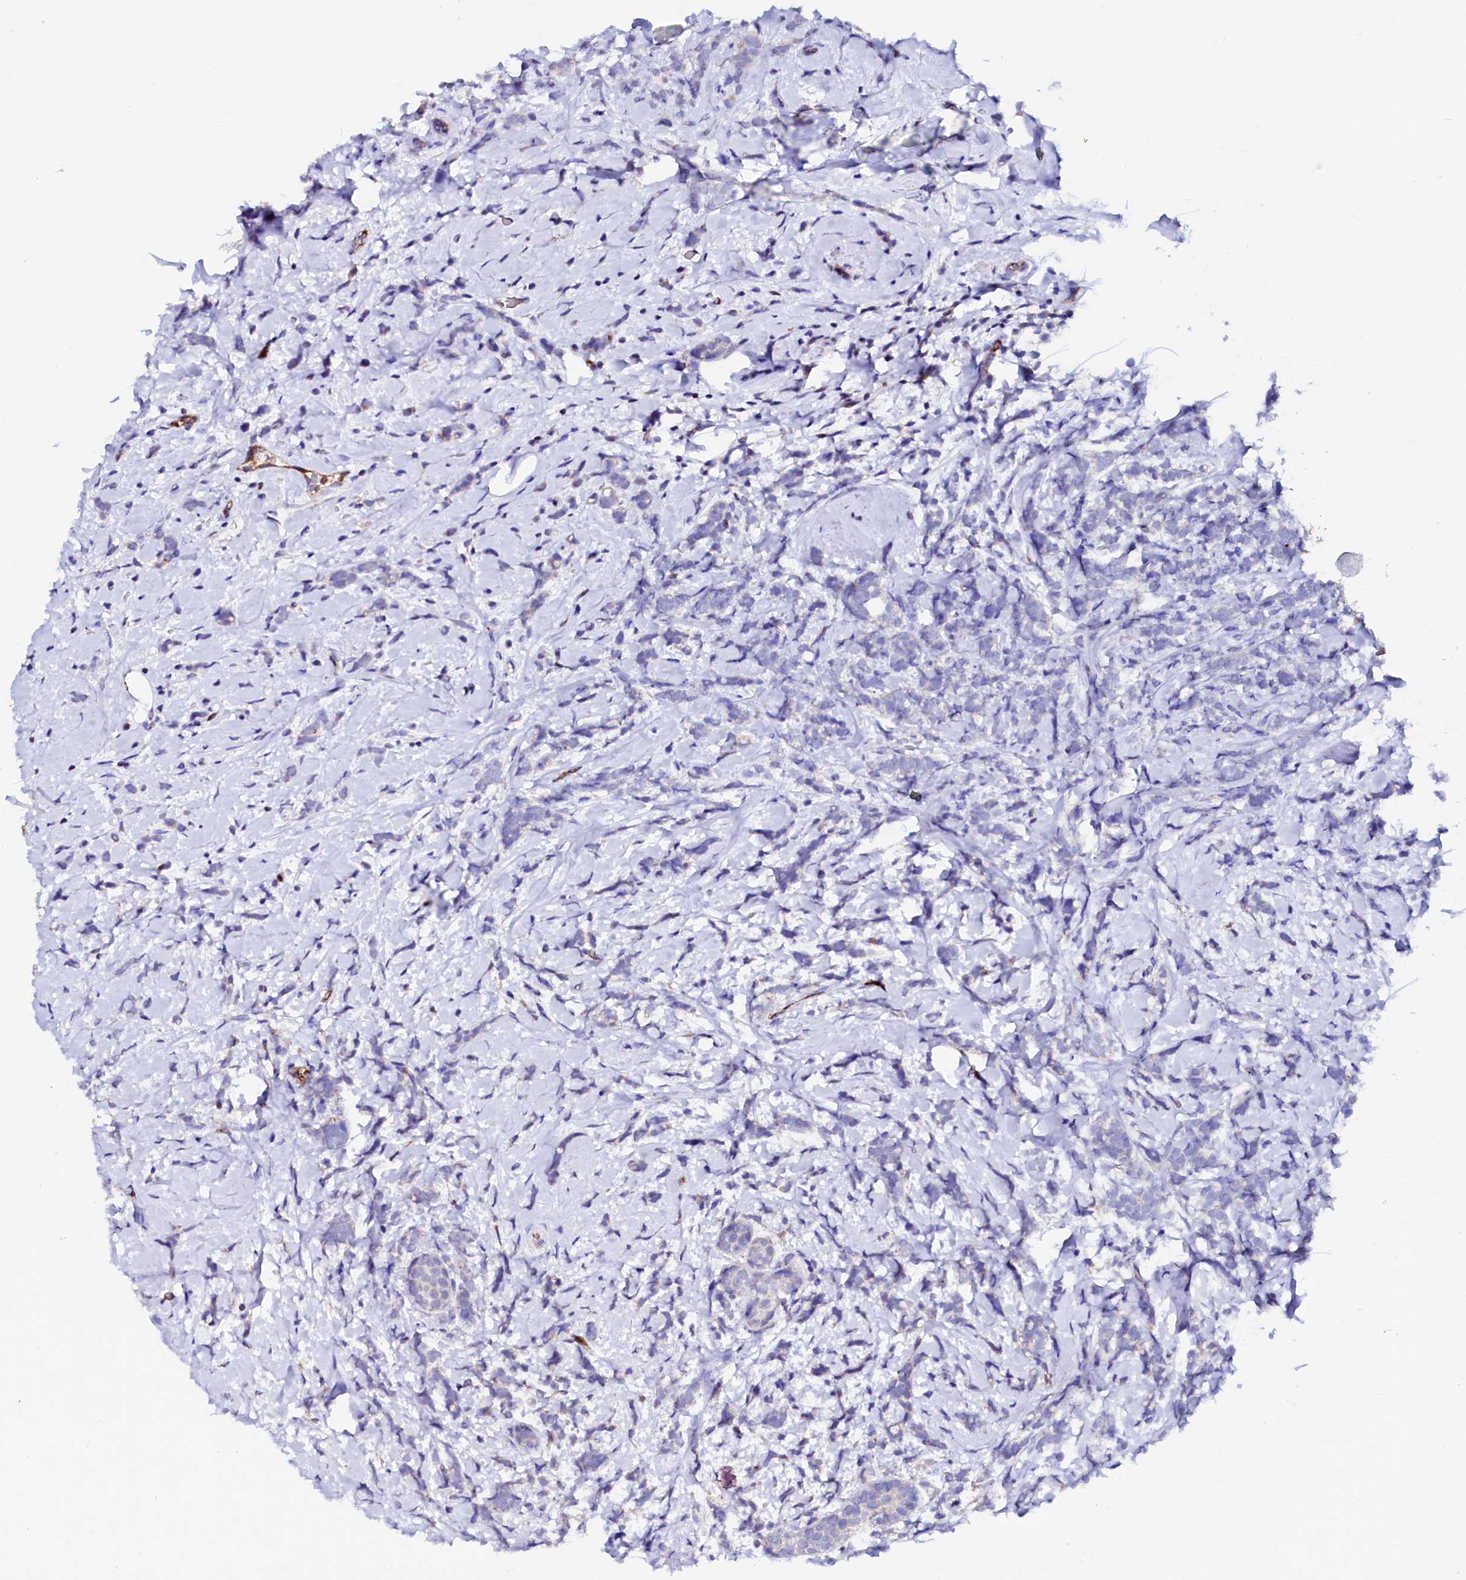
{"staining": {"intensity": "negative", "quantity": "none", "location": "none"}, "tissue": "breast cancer", "cell_type": "Tumor cells", "image_type": "cancer", "snomed": [{"axis": "morphology", "description": "Lobular carcinoma"}, {"axis": "topography", "description": "Breast"}], "caption": "Immunohistochemistry (IHC) photomicrograph of neoplastic tissue: human breast cancer (lobular carcinoma) stained with DAB demonstrates no significant protein expression in tumor cells.", "gene": "RAB27A", "patient": {"sex": "female", "age": 58}}